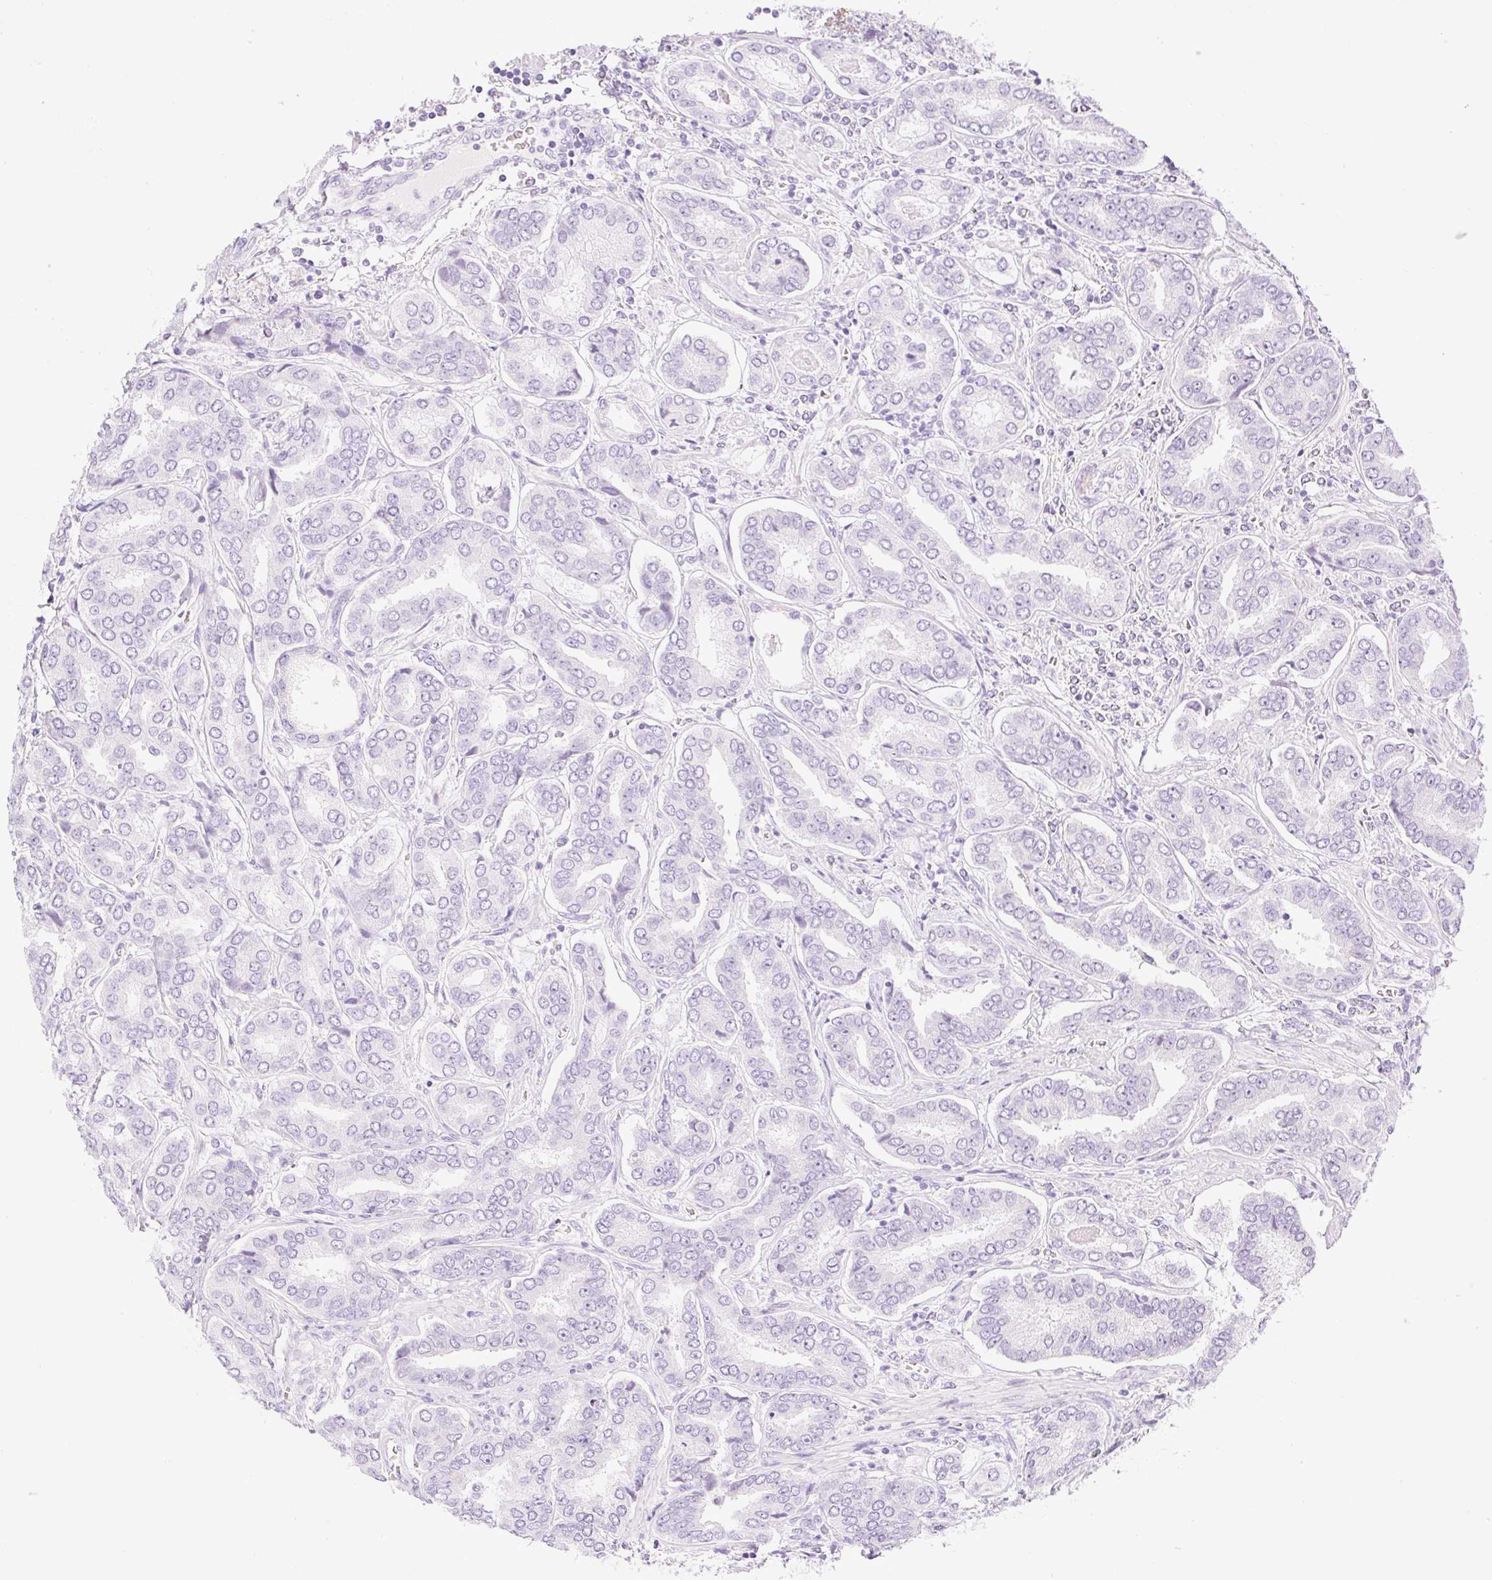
{"staining": {"intensity": "negative", "quantity": "none", "location": "none"}, "tissue": "prostate cancer", "cell_type": "Tumor cells", "image_type": "cancer", "snomed": [{"axis": "morphology", "description": "Adenocarcinoma, High grade"}, {"axis": "topography", "description": "Prostate"}], "caption": "This is a histopathology image of IHC staining of high-grade adenocarcinoma (prostate), which shows no positivity in tumor cells.", "gene": "SP140L", "patient": {"sex": "male", "age": 72}}